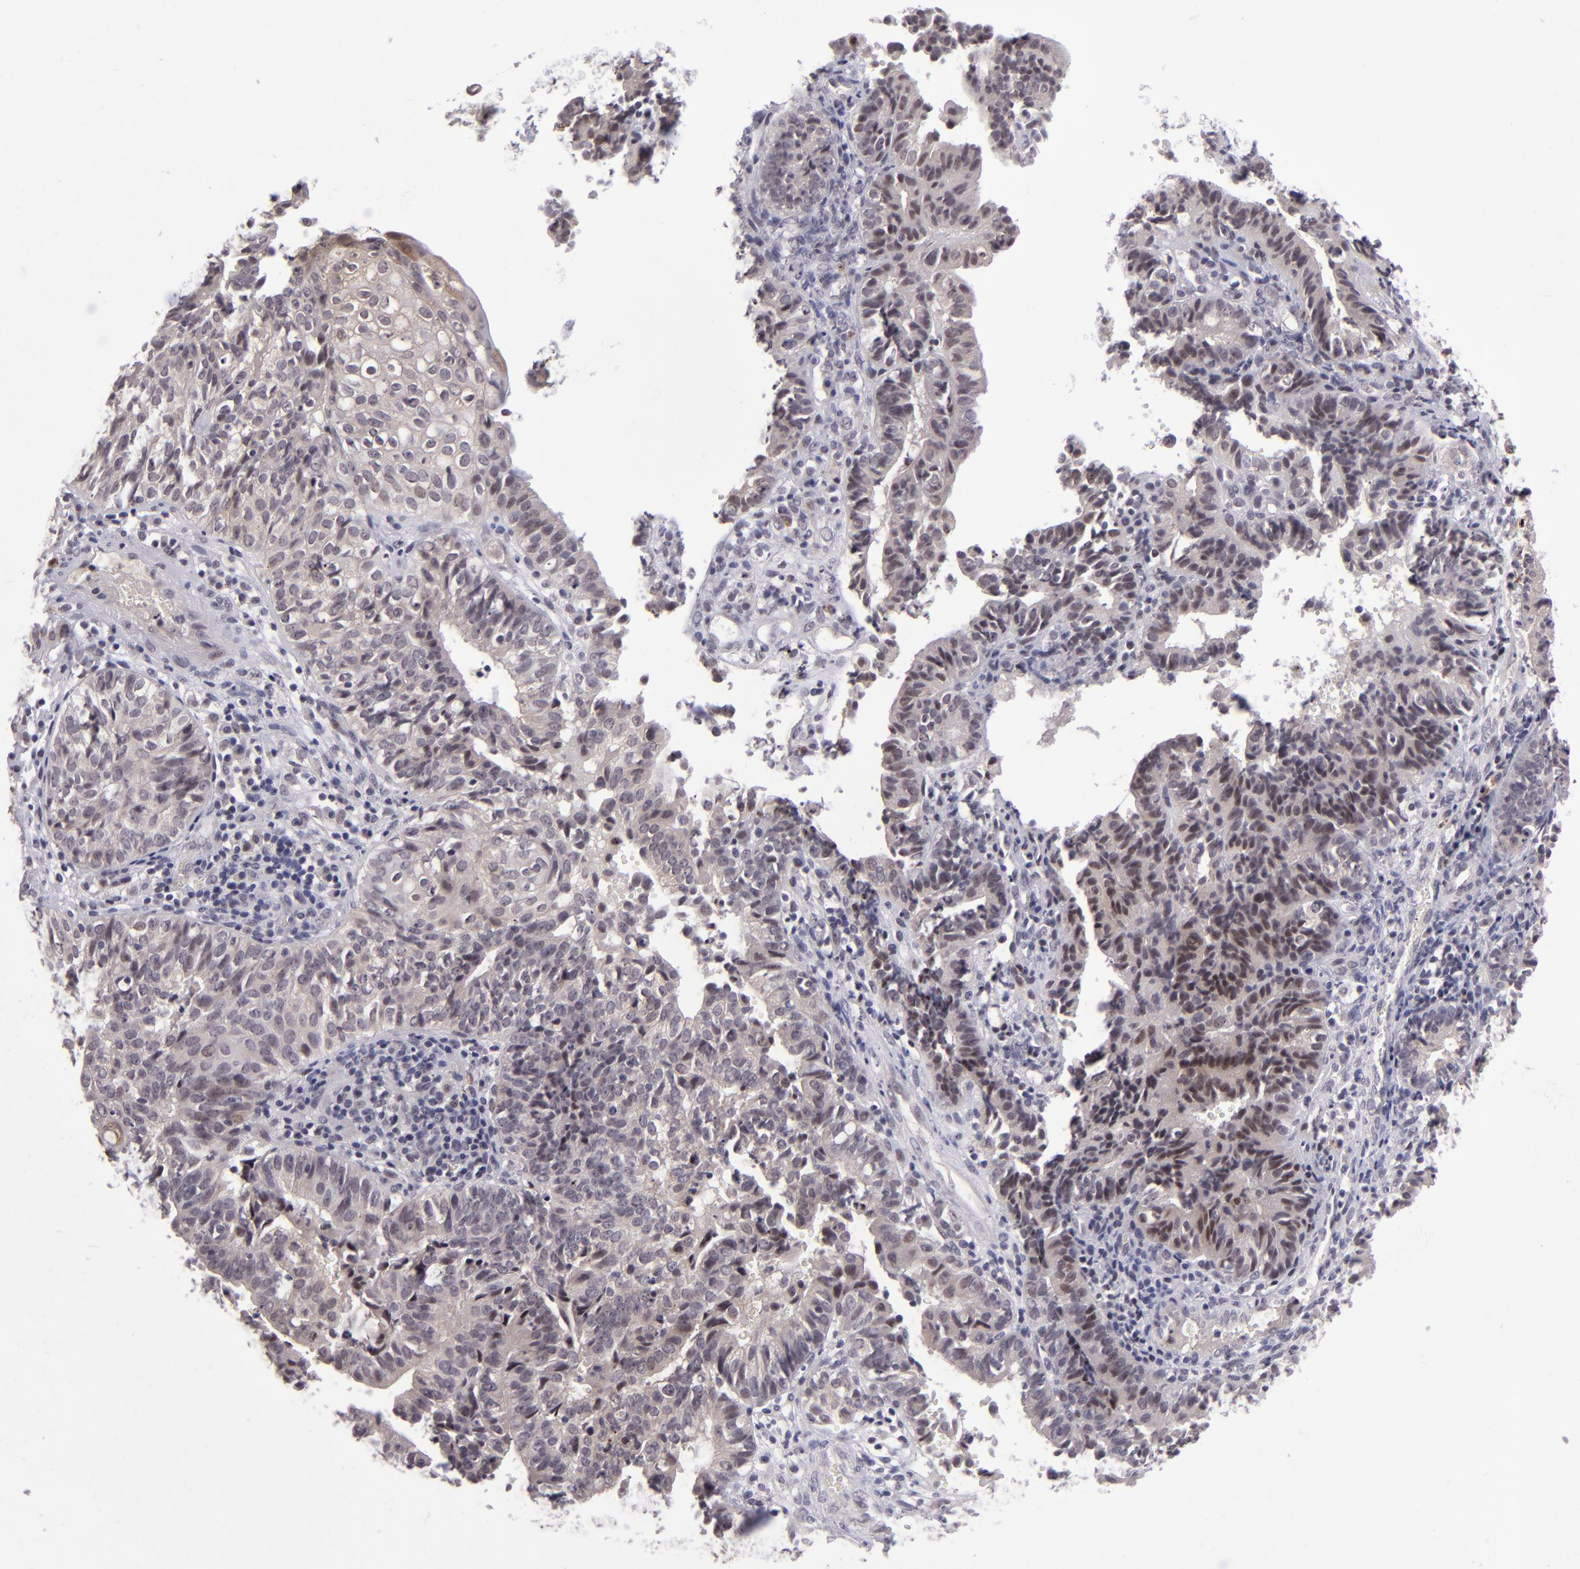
{"staining": {"intensity": "weak", "quantity": "25%-75%", "location": "cytoplasmic/membranous,nuclear"}, "tissue": "cervical cancer", "cell_type": "Tumor cells", "image_type": "cancer", "snomed": [{"axis": "morphology", "description": "Adenocarcinoma, NOS"}, {"axis": "topography", "description": "Cervix"}], "caption": "Adenocarcinoma (cervical) stained with a protein marker demonstrates weak staining in tumor cells.", "gene": "PCNX4", "patient": {"sex": "female", "age": 60}}